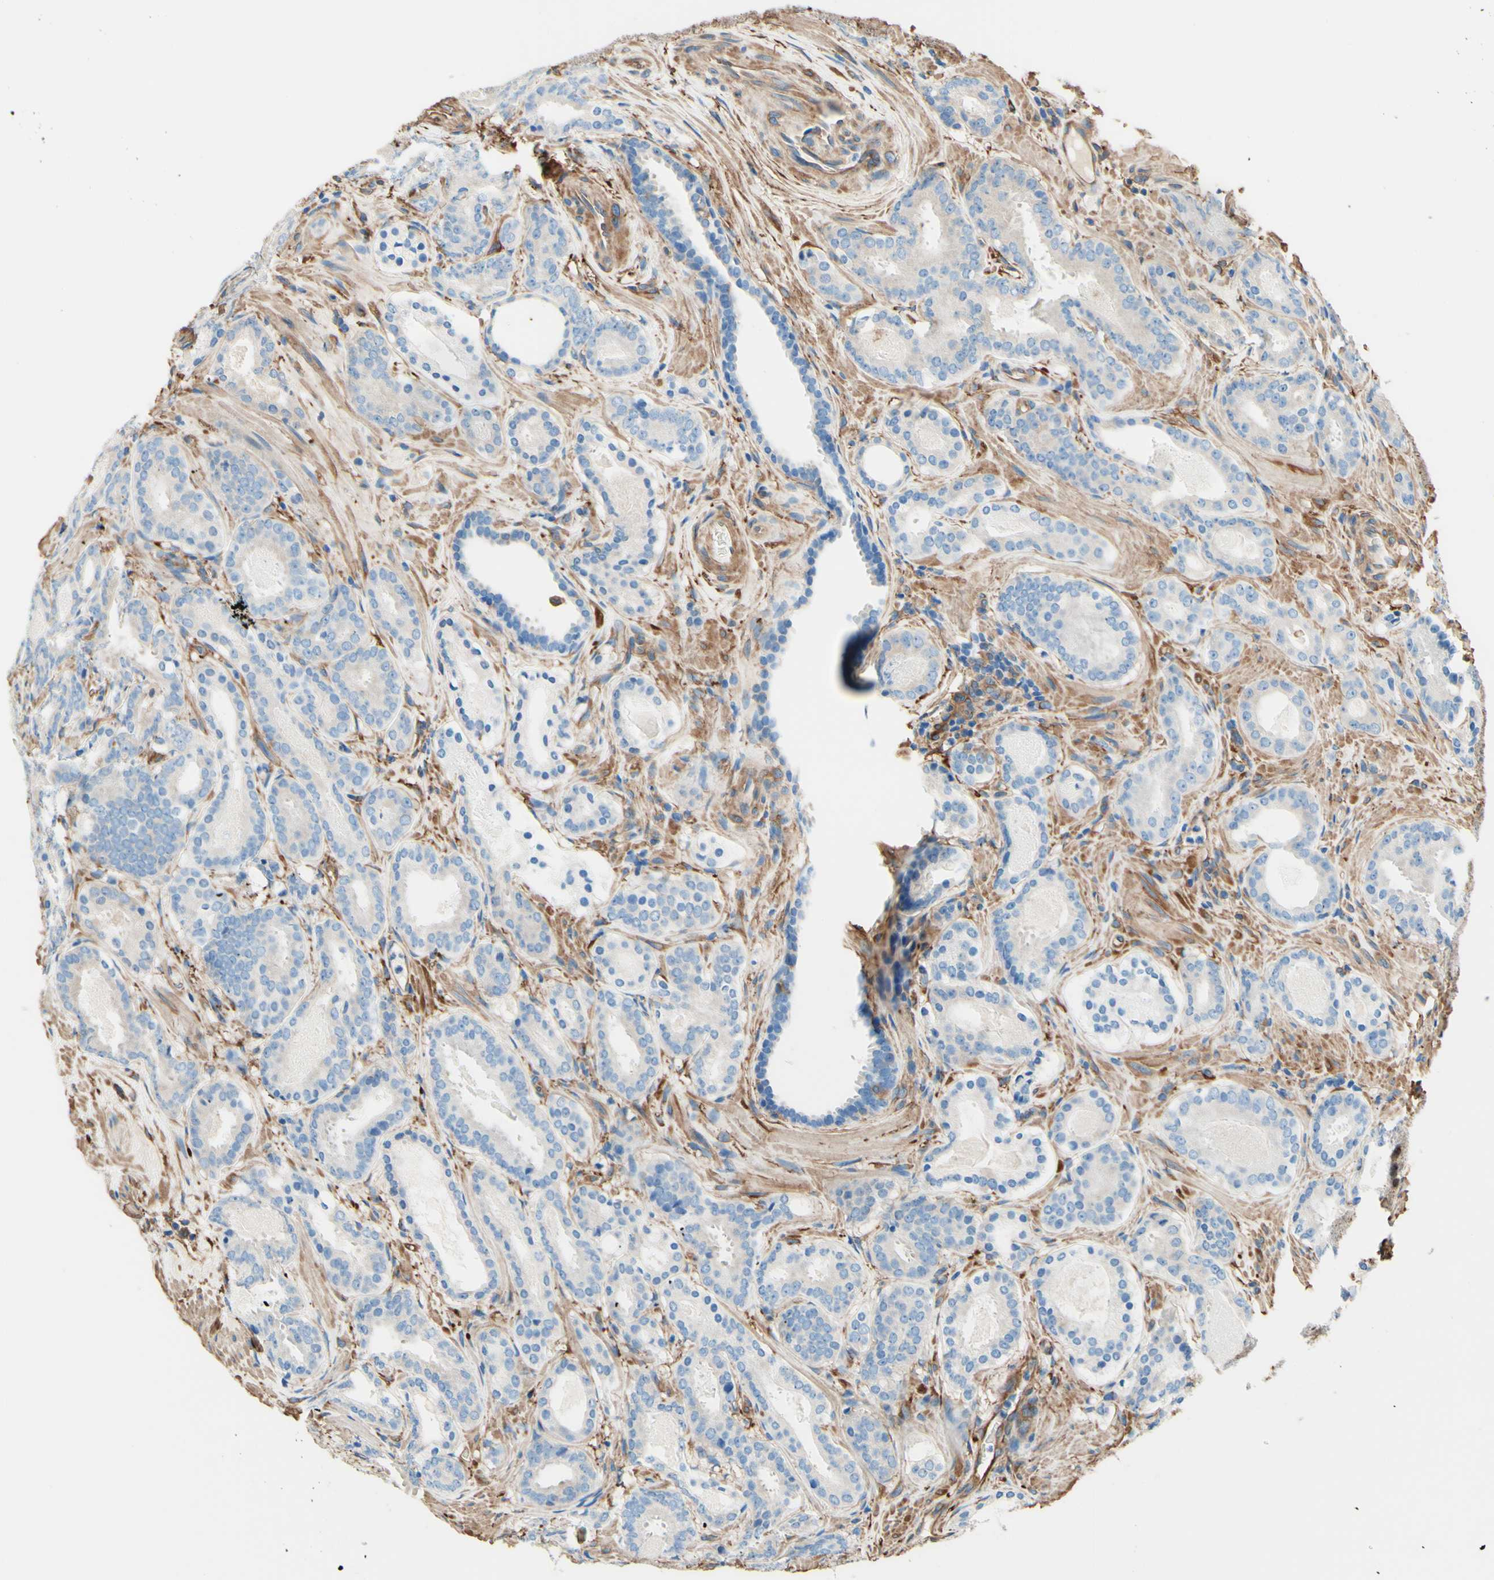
{"staining": {"intensity": "negative", "quantity": "none", "location": "none"}, "tissue": "prostate cancer", "cell_type": "Tumor cells", "image_type": "cancer", "snomed": [{"axis": "morphology", "description": "Adenocarcinoma, Low grade"}, {"axis": "topography", "description": "Prostate"}], "caption": "High power microscopy image of an immunohistochemistry image of prostate cancer (adenocarcinoma (low-grade)), revealing no significant staining in tumor cells. (DAB immunohistochemistry (IHC), high magnification).", "gene": "DPYSL3", "patient": {"sex": "male", "age": 69}}